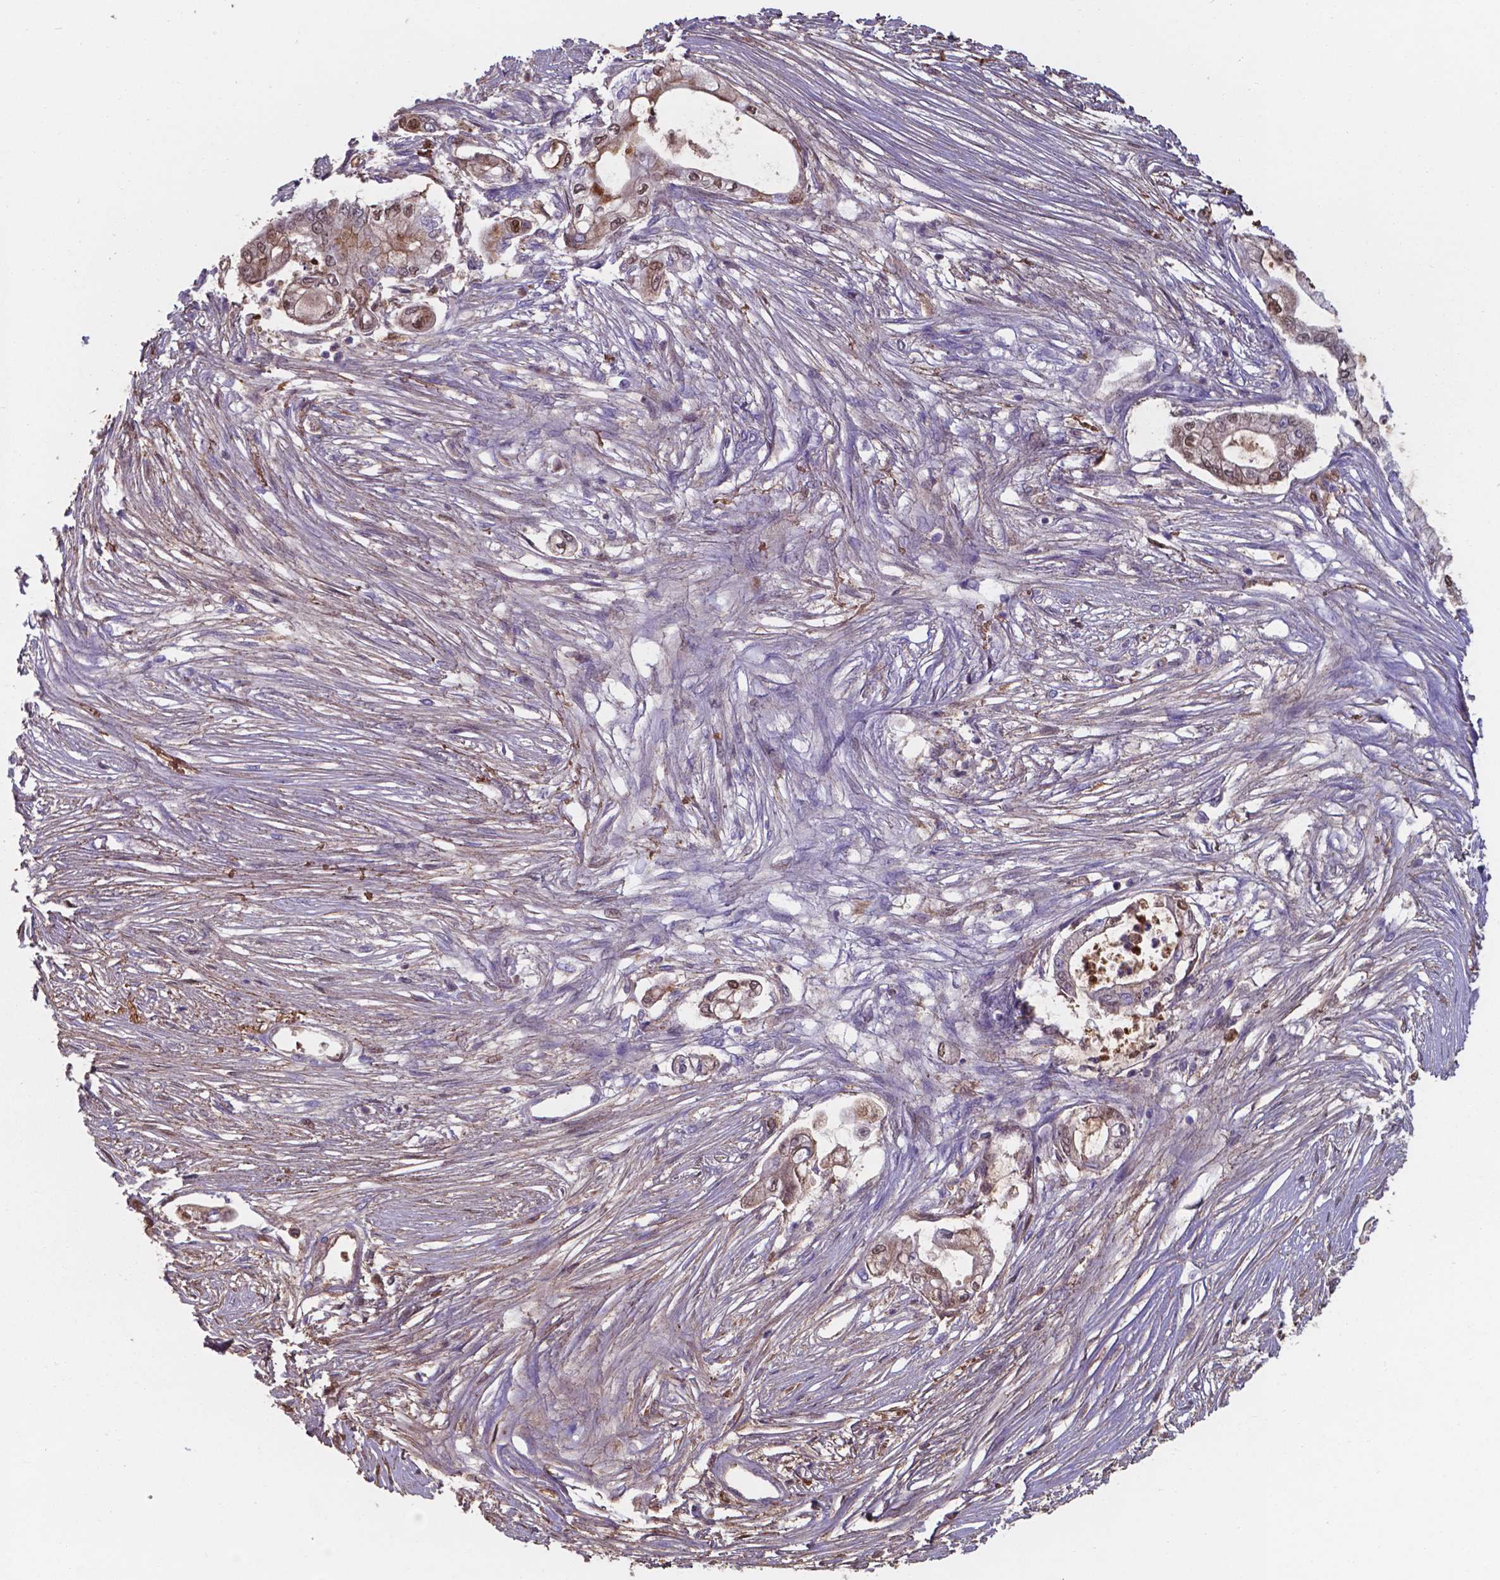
{"staining": {"intensity": "moderate", "quantity": "25%-75%", "location": "cytoplasmic/membranous,nuclear"}, "tissue": "pancreatic cancer", "cell_type": "Tumor cells", "image_type": "cancer", "snomed": [{"axis": "morphology", "description": "Adenocarcinoma, NOS"}, {"axis": "topography", "description": "Pancreas"}], "caption": "A medium amount of moderate cytoplasmic/membranous and nuclear staining is seen in about 25%-75% of tumor cells in pancreatic cancer (adenocarcinoma) tissue.", "gene": "SERPINA1", "patient": {"sex": "female", "age": 69}}